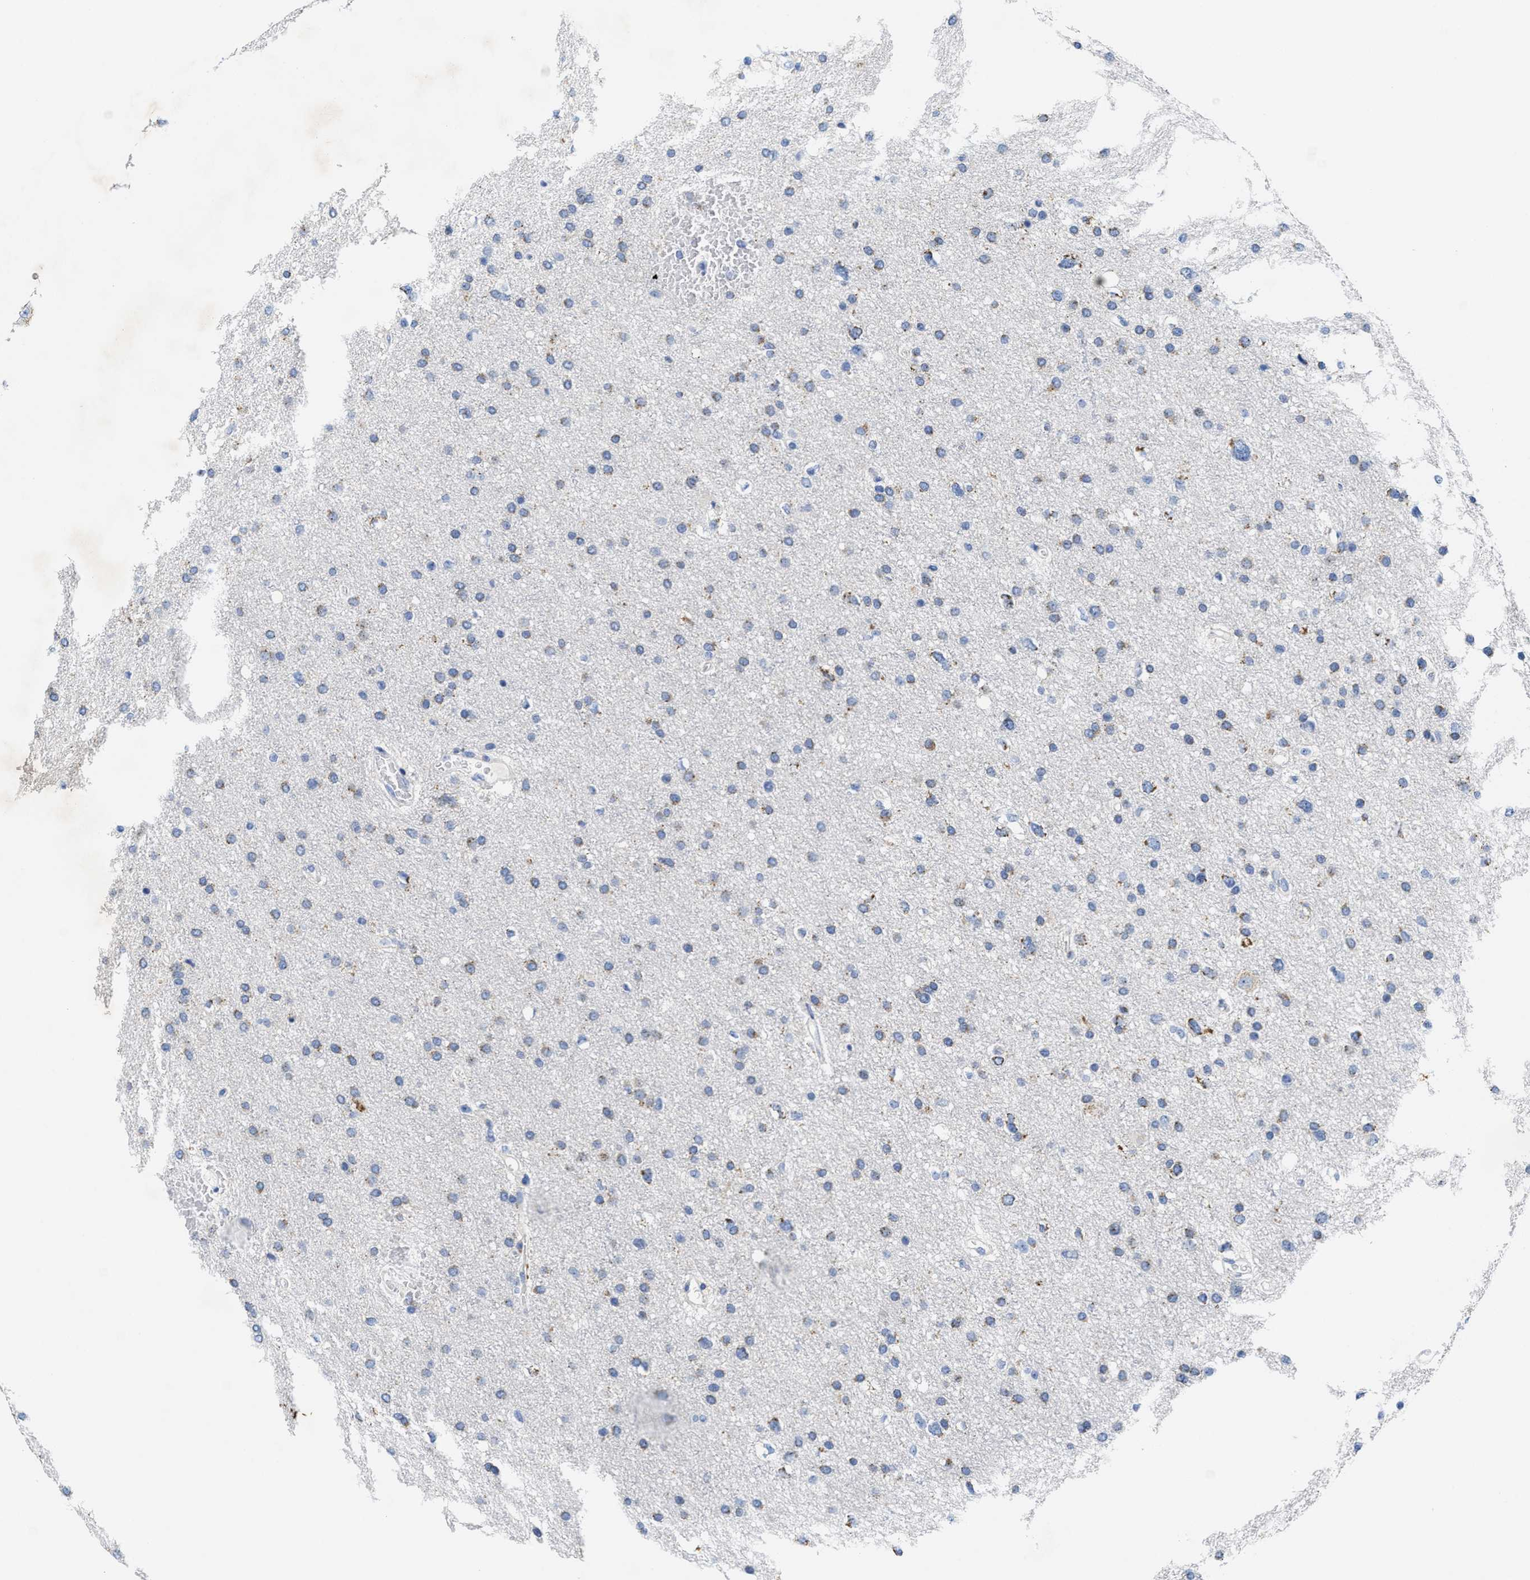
{"staining": {"intensity": "weak", "quantity": "25%-75%", "location": "cytoplasmic/membranous"}, "tissue": "glioma", "cell_type": "Tumor cells", "image_type": "cancer", "snomed": [{"axis": "morphology", "description": "Glioma, malignant, Low grade"}, {"axis": "topography", "description": "Brain"}], "caption": "Glioma was stained to show a protein in brown. There is low levels of weak cytoplasmic/membranous staining in approximately 25%-75% of tumor cells.", "gene": "TBRG4", "patient": {"sex": "female", "age": 37}}